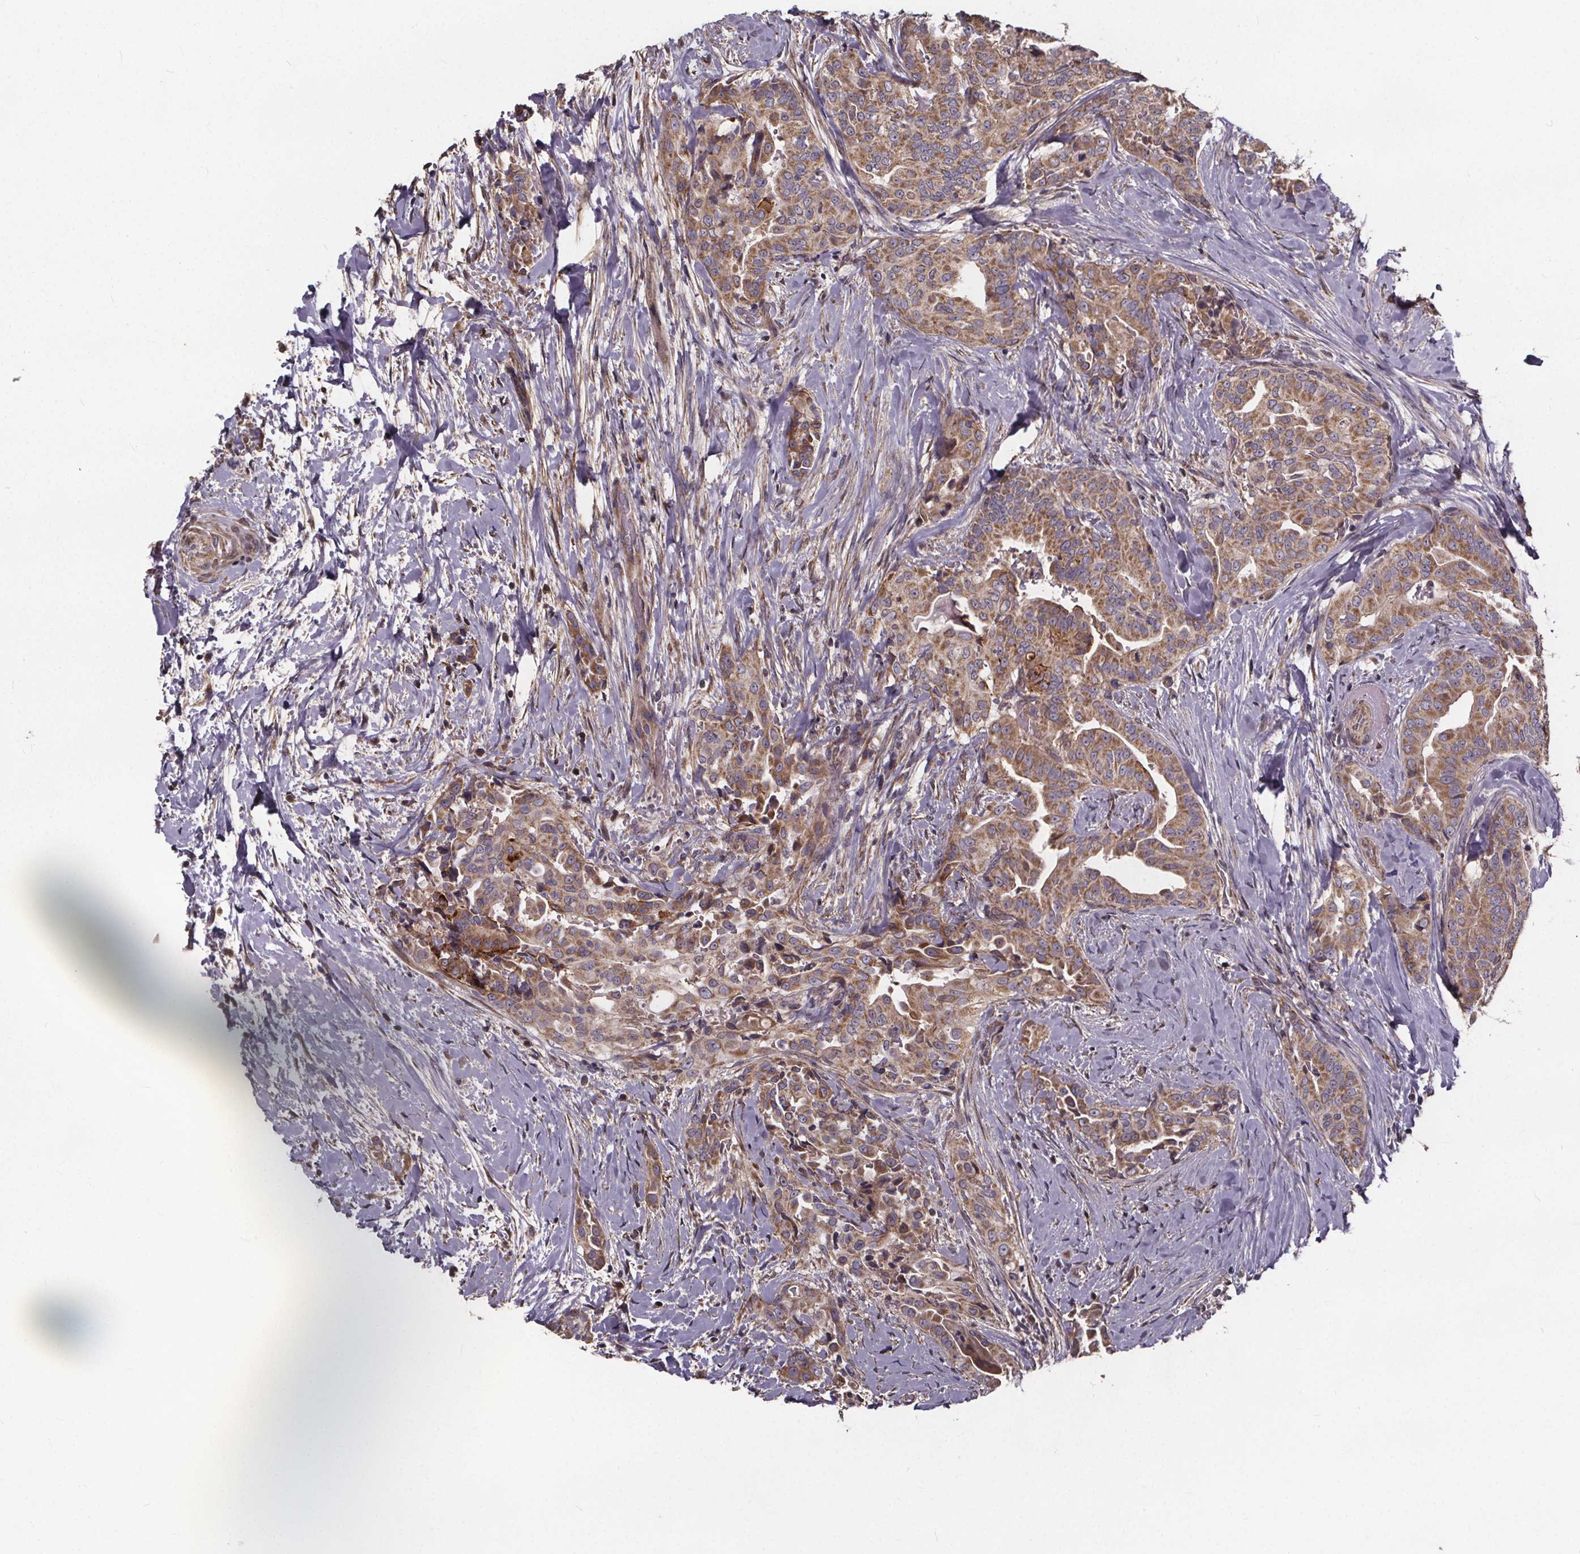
{"staining": {"intensity": "moderate", "quantity": ">75%", "location": "cytoplasmic/membranous"}, "tissue": "thyroid cancer", "cell_type": "Tumor cells", "image_type": "cancer", "snomed": [{"axis": "morphology", "description": "Papillary adenocarcinoma, NOS"}, {"axis": "topography", "description": "Thyroid gland"}], "caption": "Tumor cells reveal medium levels of moderate cytoplasmic/membranous positivity in about >75% of cells in thyroid papillary adenocarcinoma.", "gene": "YME1L1", "patient": {"sex": "male", "age": 61}}